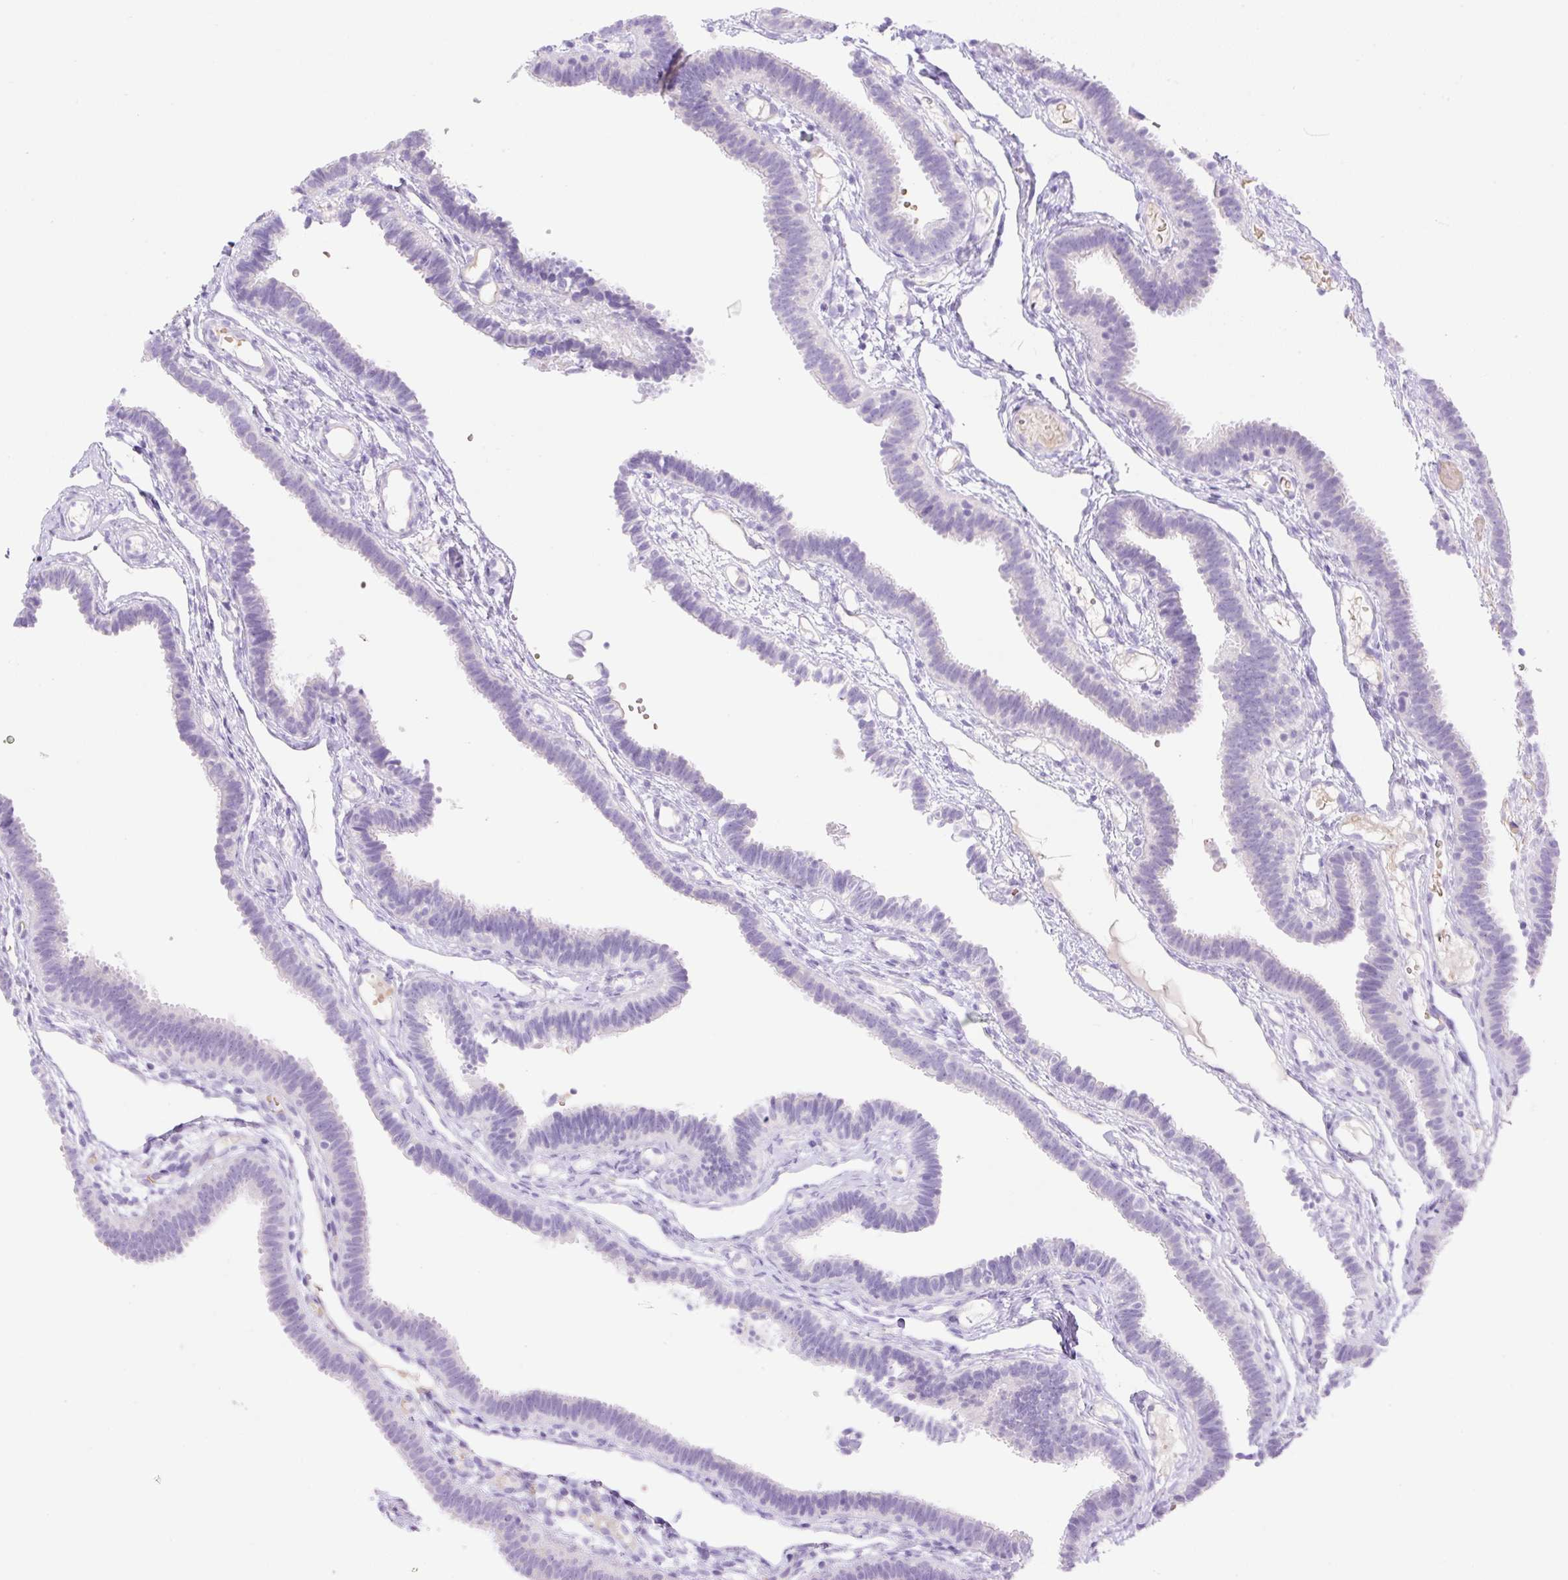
{"staining": {"intensity": "negative", "quantity": "none", "location": "none"}, "tissue": "fallopian tube", "cell_type": "Glandular cells", "image_type": "normal", "snomed": [{"axis": "morphology", "description": "Normal tissue, NOS"}, {"axis": "topography", "description": "Fallopian tube"}], "caption": "High power microscopy image of an immunohistochemistry histopathology image of normal fallopian tube, revealing no significant expression in glandular cells. (Immunohistochemistry (ihc), brightfield microscopy, high magnification).", "gene": "CDX1", "patient": {"sex": "female", "age": 37}}